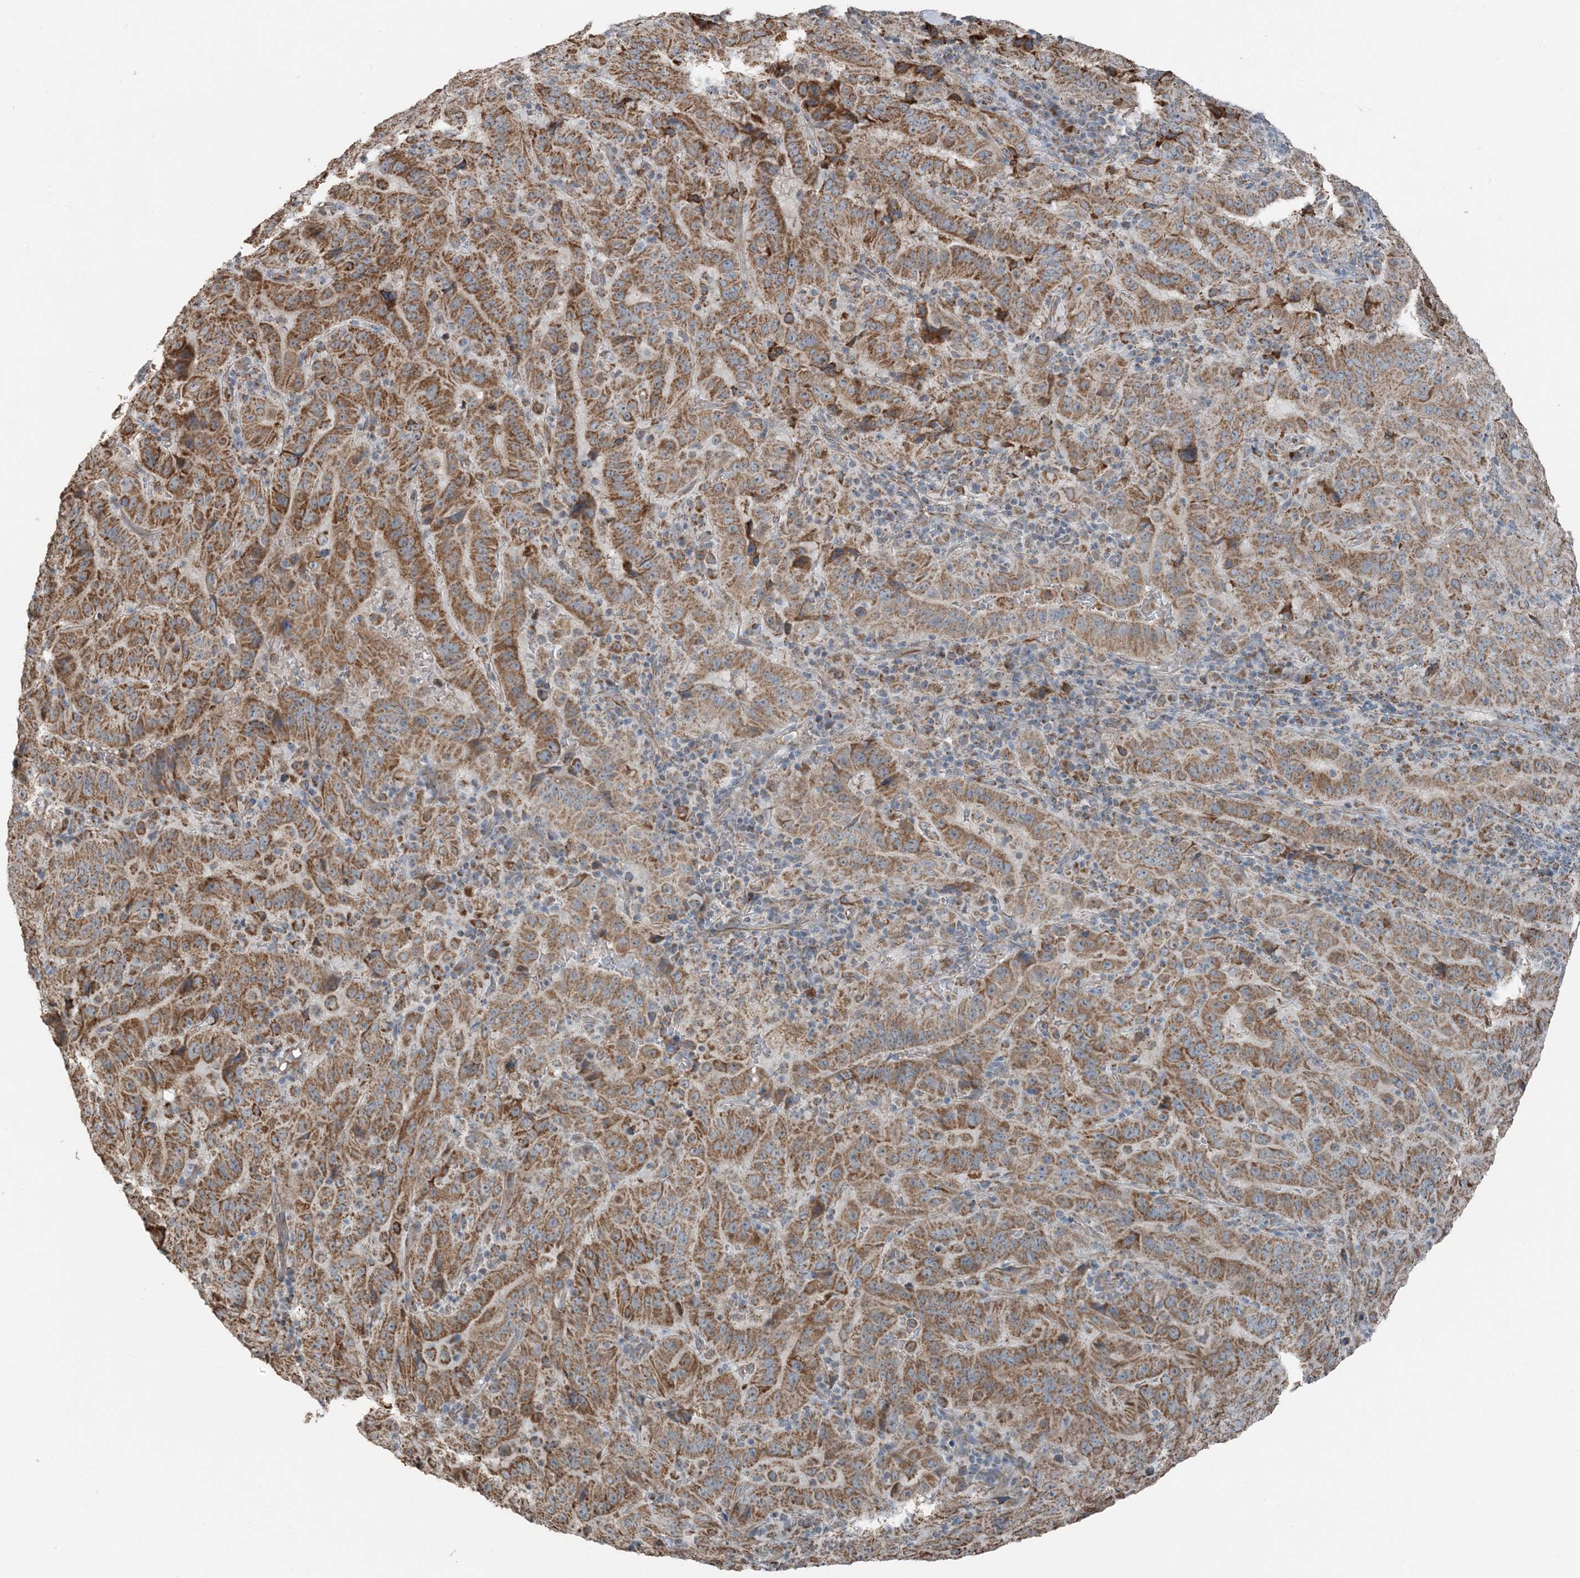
{"staining": {"intensity": "moderate", "quantity": ">75%", "location": "cytoplasmic/membranous"}, "tissue": "pancreatic cancer", "cell_type": "Tumor cells", "image_type": "cancer", "snomed": [{"axis": "morphology", "description": "Adenocarcinoma, NOS"}, {"axis": "topography", "description": "Pancreas"}], "caption": "DAB immunohistochemical staining of adenocarcinoma (pancreatic) shows moderate cytoplasmic/membranous protein staining in approximately >75% of tumor cells.", "gene": "PILRB", "patient": {"sex": "male", "age": 63}}